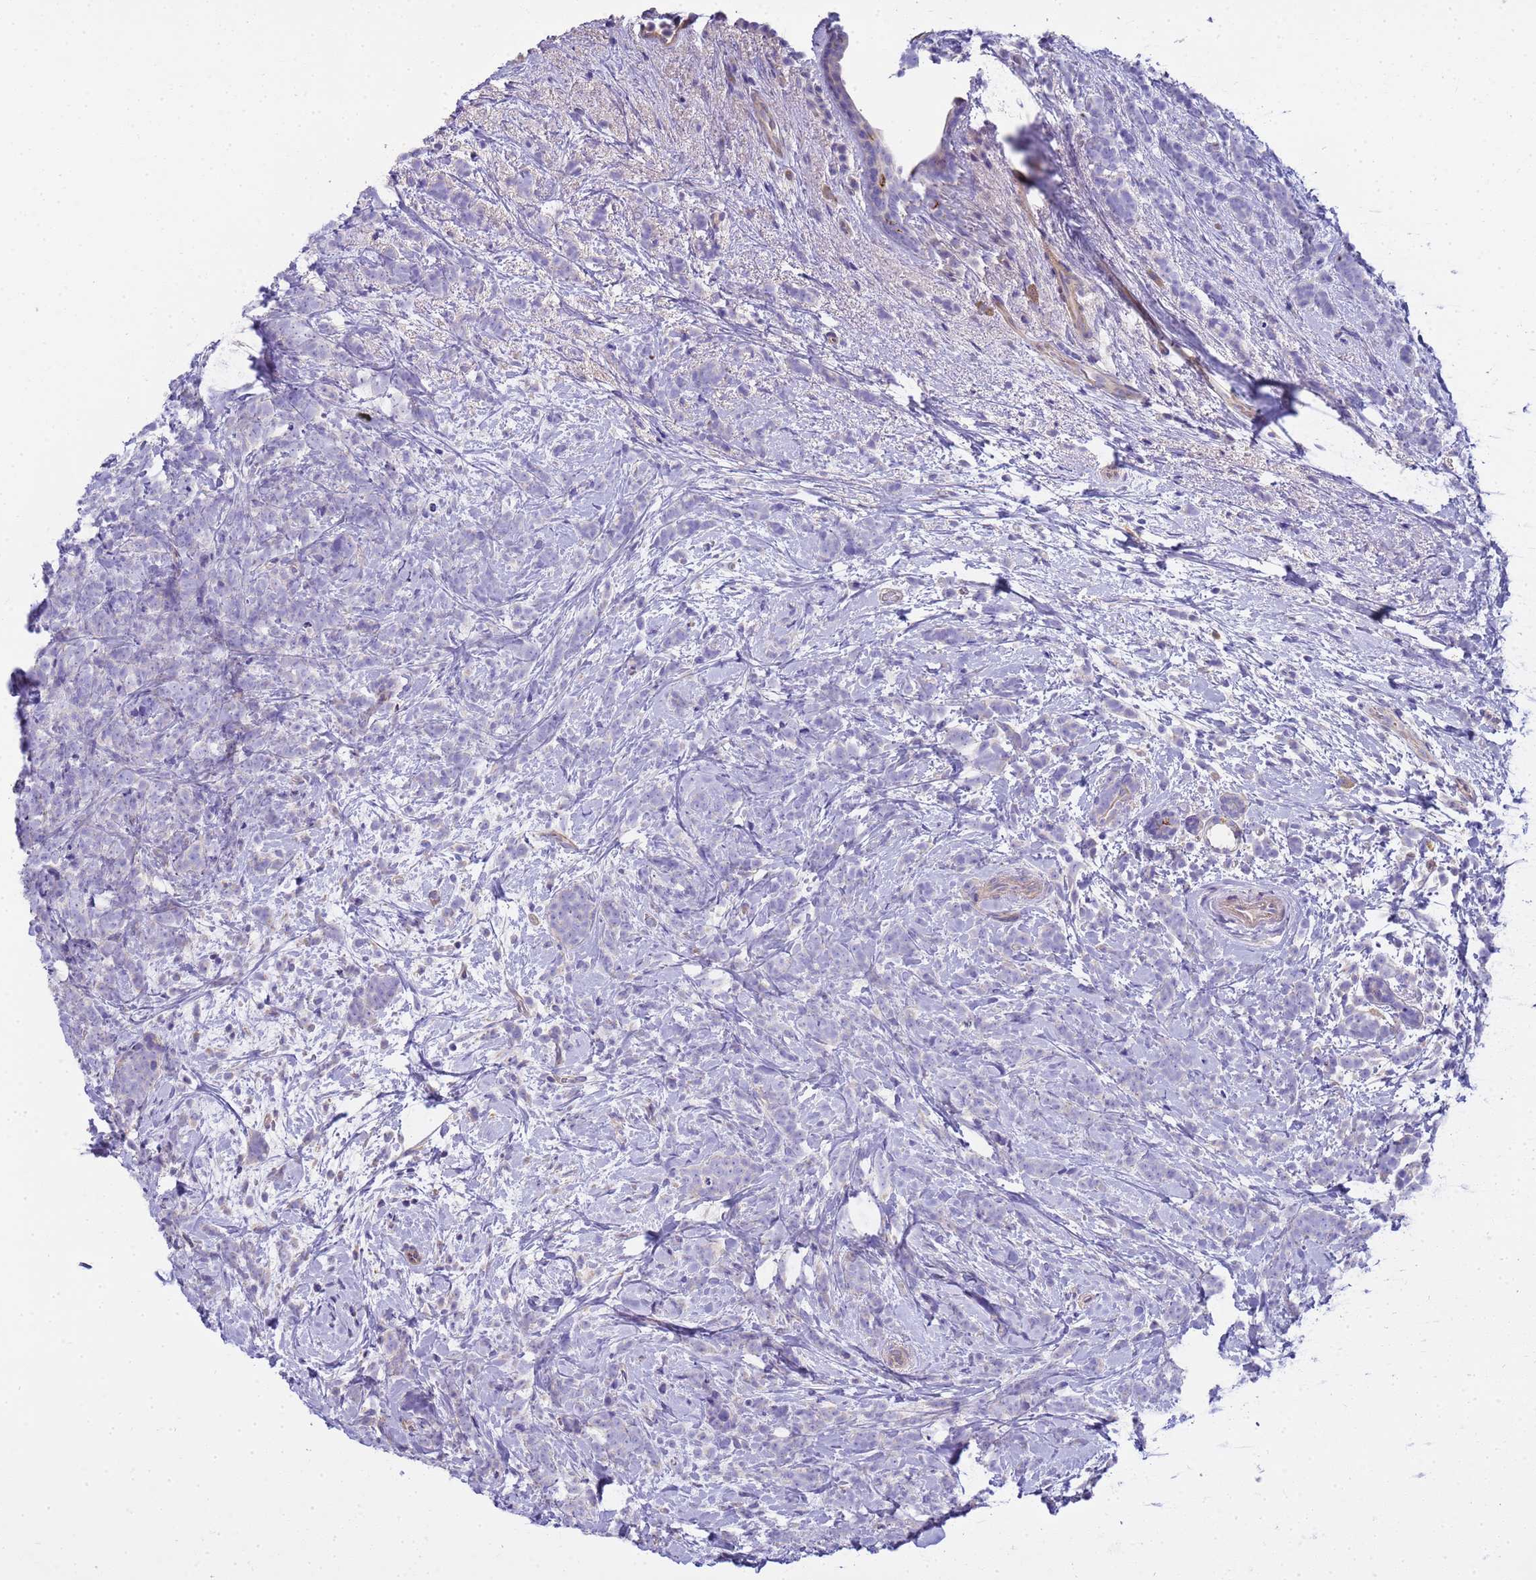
{"staining": {"intensity": "negative", "quantity": "none", "location": "none"}, "tissue": "breast cancer", "cell_type": "Tumor cells", "image_type": "cancer", "snomed": [{"axis": "morphology", "description": "Lobular carcinoma"}, {"axis": "topography", "description": "Breast"}], "caption": "A histopathology image of breast cancer (lobular carcinoma) stained for a protein reveals no brown staining in tumor cells.", "gene": "RIPPLY2", "patient": {"sex": "female", "age": 58}}